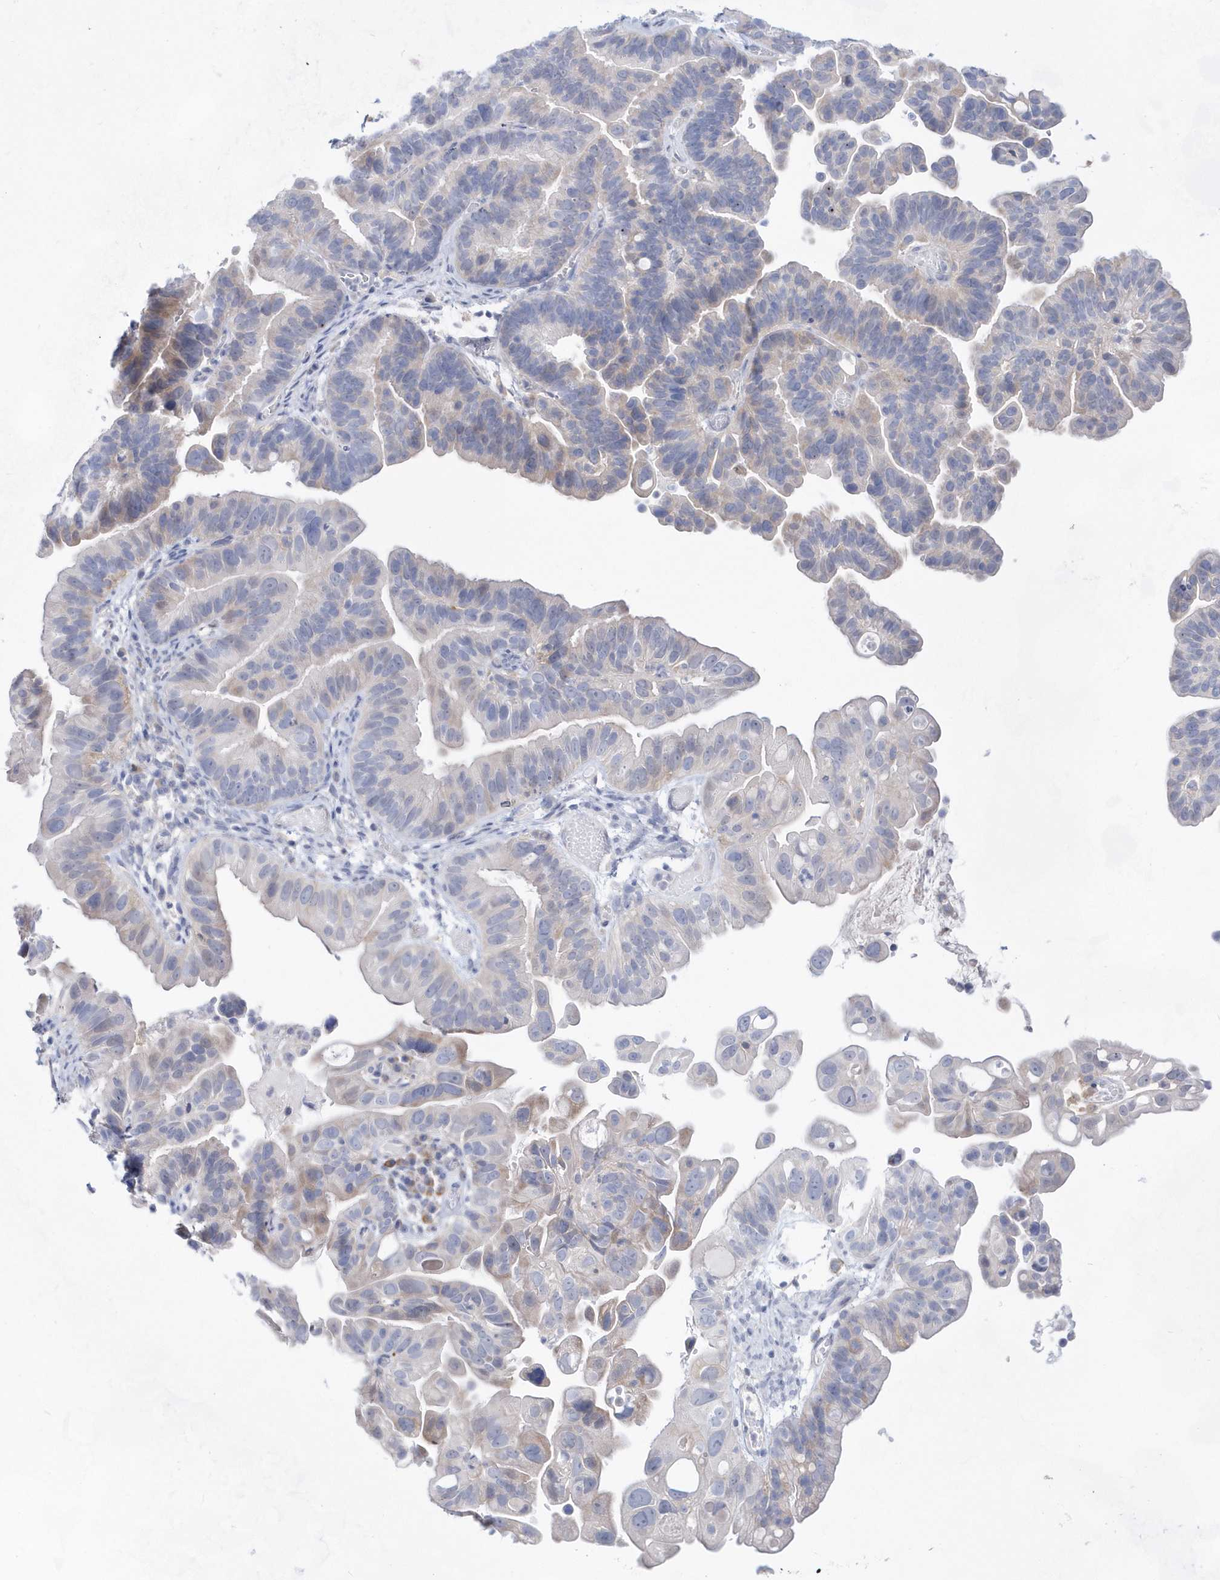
{"staining": {"intensity": "moderate", "quantity": "<25%", "location": "cytoplasmic/membranous"}, "tissue": "ovarian cancer", "cell_type": "Tumor cells", "image_type": "cancer", "snomed": [{"axis": "morphology", "description": "Cystadenocarcinoma, serous, NOS"}, {"axis": "topography", "description": "Ovary"}], "caption": "Approximately <25% of tumor cells in human ovarian cancer (serous cystadenocarcinoma) reveal moderate cytoplasmic/membranous protein expression as visualized by brown immunohistochemical staining.", "gene": "BDH2", "patient": {"sex": "female", "age": 56}}